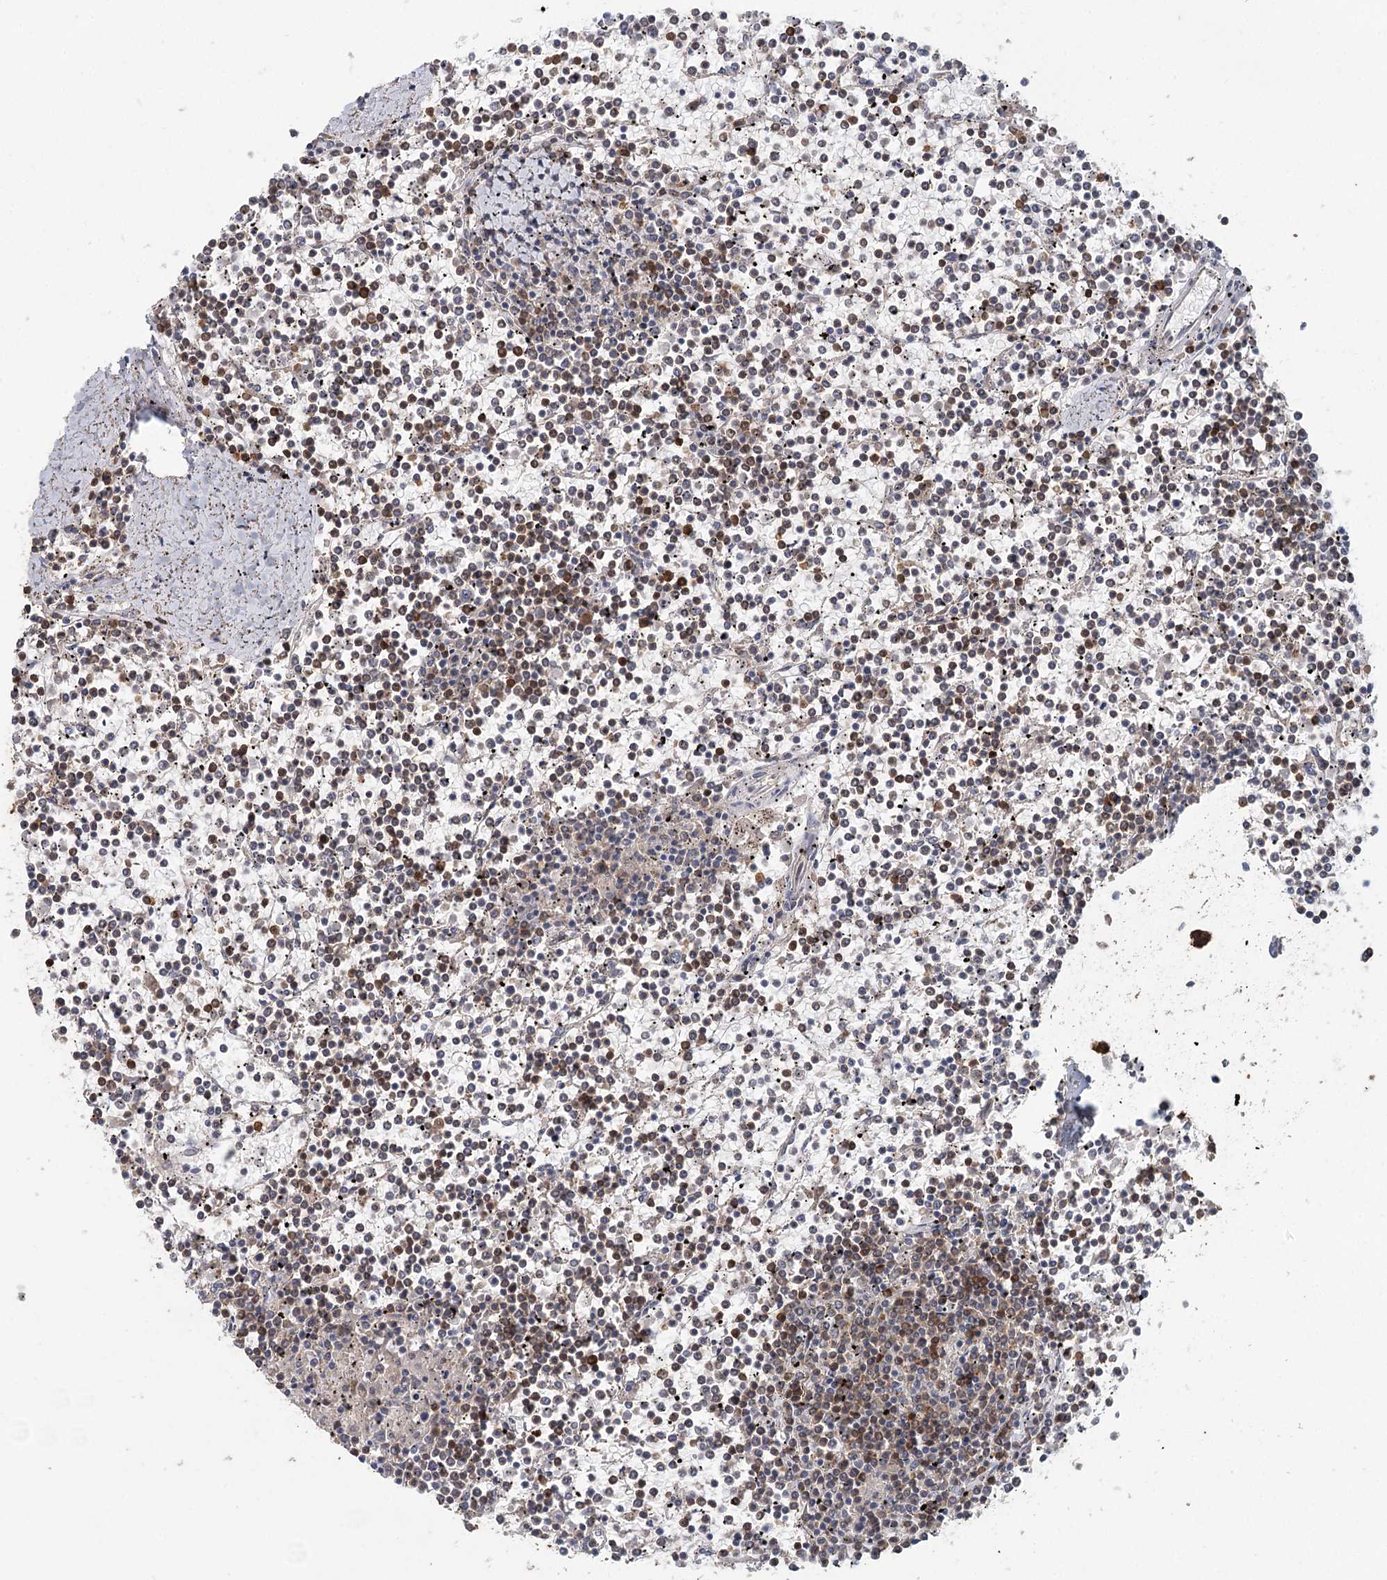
{"staining": {"intensity": "moderate", "quantity": "25%-75%", "location": "cytoplasmic/membranous"}, "tissue": "lymphoma", "cell_type": "Tumor cells", "image_type": "cancer", "snomed": [{"axis": "morphology", "description": "Malignant lymphoma, non-Hodgkin's type, Low grade"}, {"axis": "topography", "description": "Spleen"}], "caption": "This micrograph displays immunohistochemistry staining of human lymphoma, with medium moderate cytoplasmic/membranous expression in approximately 25%-75% of tumor cells.", "gene": "ADK", "patient": {"sex": "female", "age": 19}}